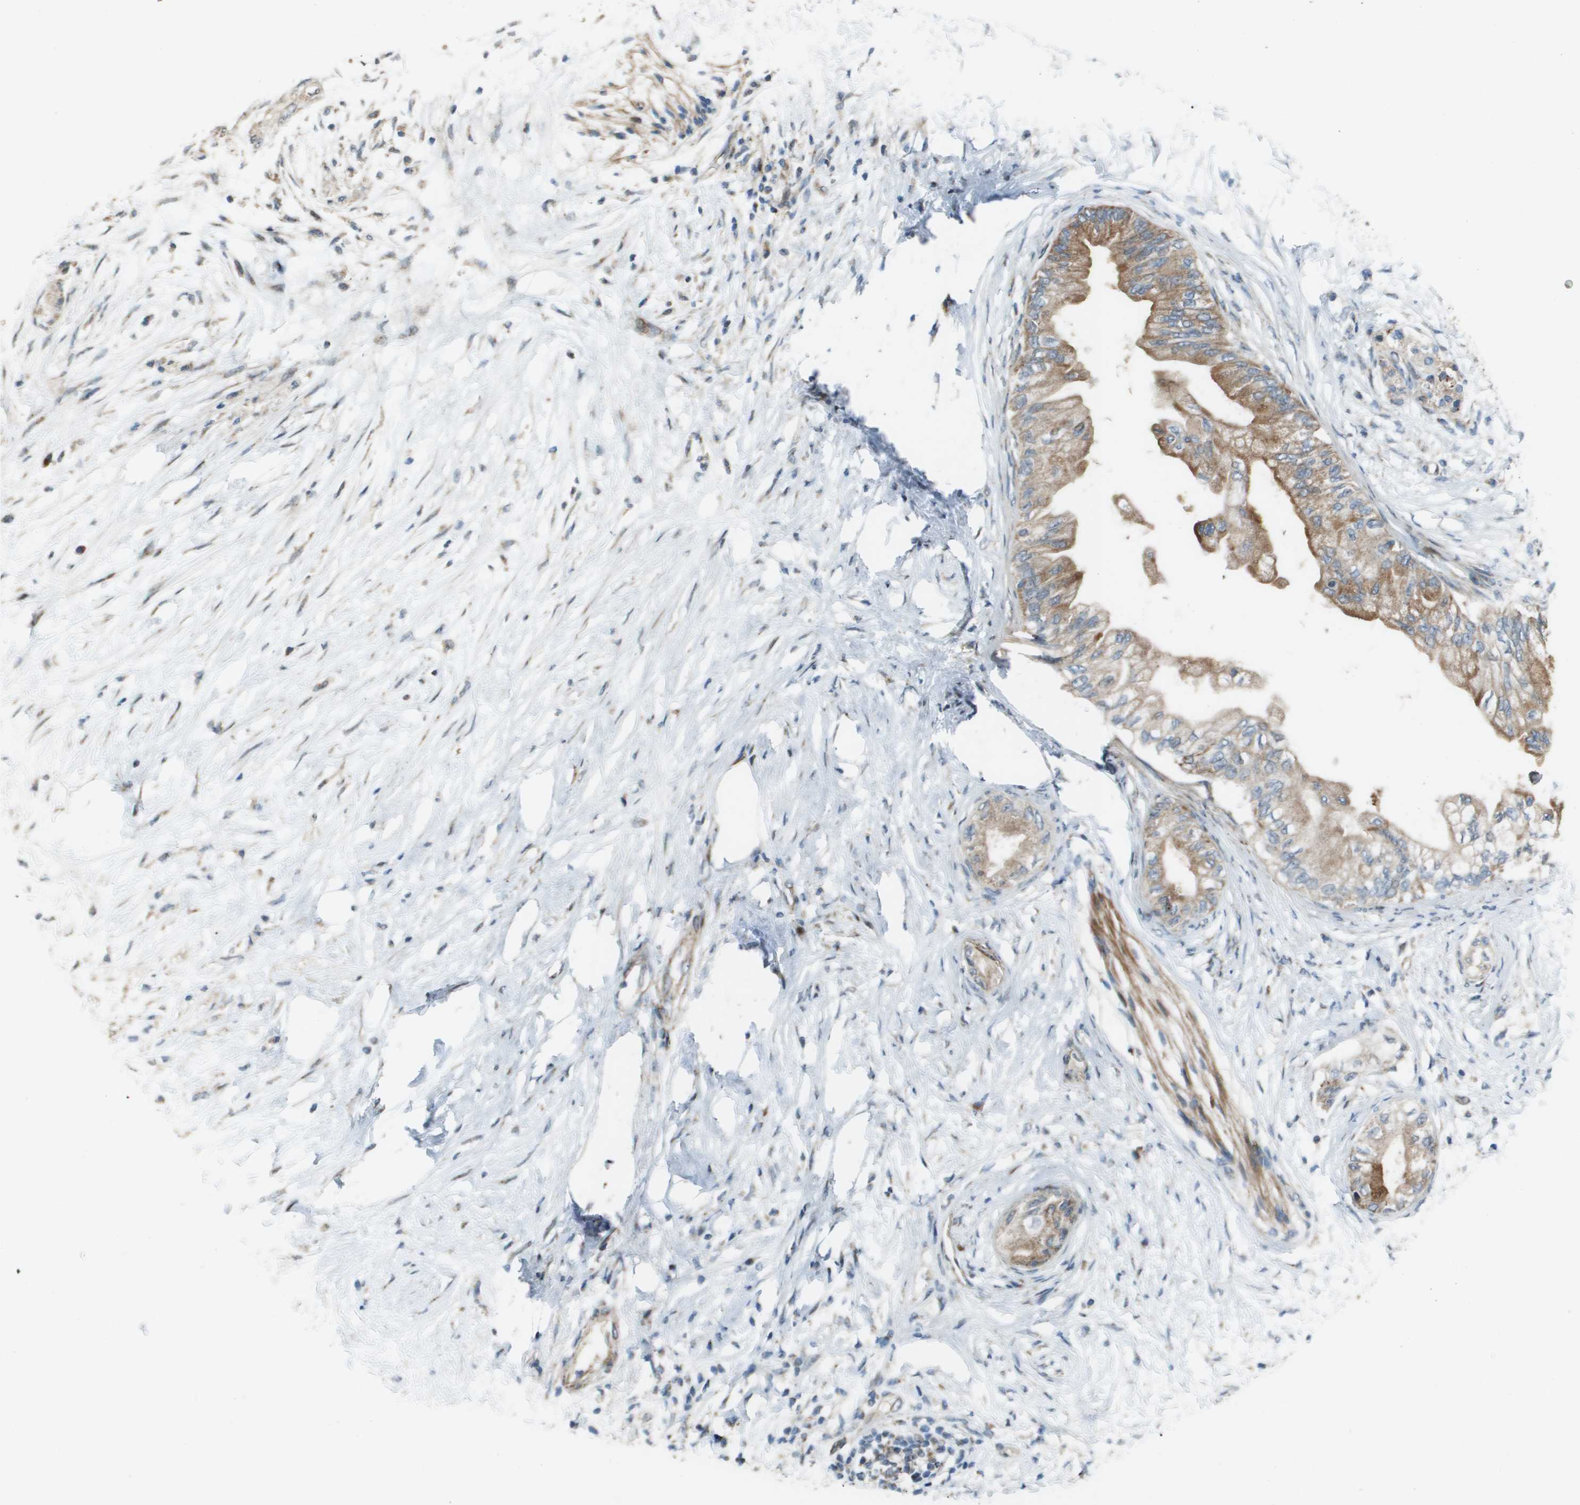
{"staining": {"intensity": "moderate", "quantity": ">75%", "location": "cytoplasmic/membranous"}, "tissue": "pancreatic cancer", "cell_type": "Tumor cells", "image_type": "cancer", "snomed": [{"axis": "morphology", "description": "Normal tissue, NOS"}, {"axis": "morphology", "description": "Adenocarcinoma, NOS"}, {"axis": "topography", "description": "Pancreas"}, {"axis": "topography", "description": "Duodenum"}], "caption": "High-magnification brightfield microscopy of adenocarcinoma (pancreatic) stained with DAB (brown) and counterstained with hematoxylin (blue). tumor cells exhibit moderate cytoplasmic/membranous expression is appreciated in approximately>75% of cells.", "gene": "MGAT3", "patient": {"sex": "female", "age": 60}}